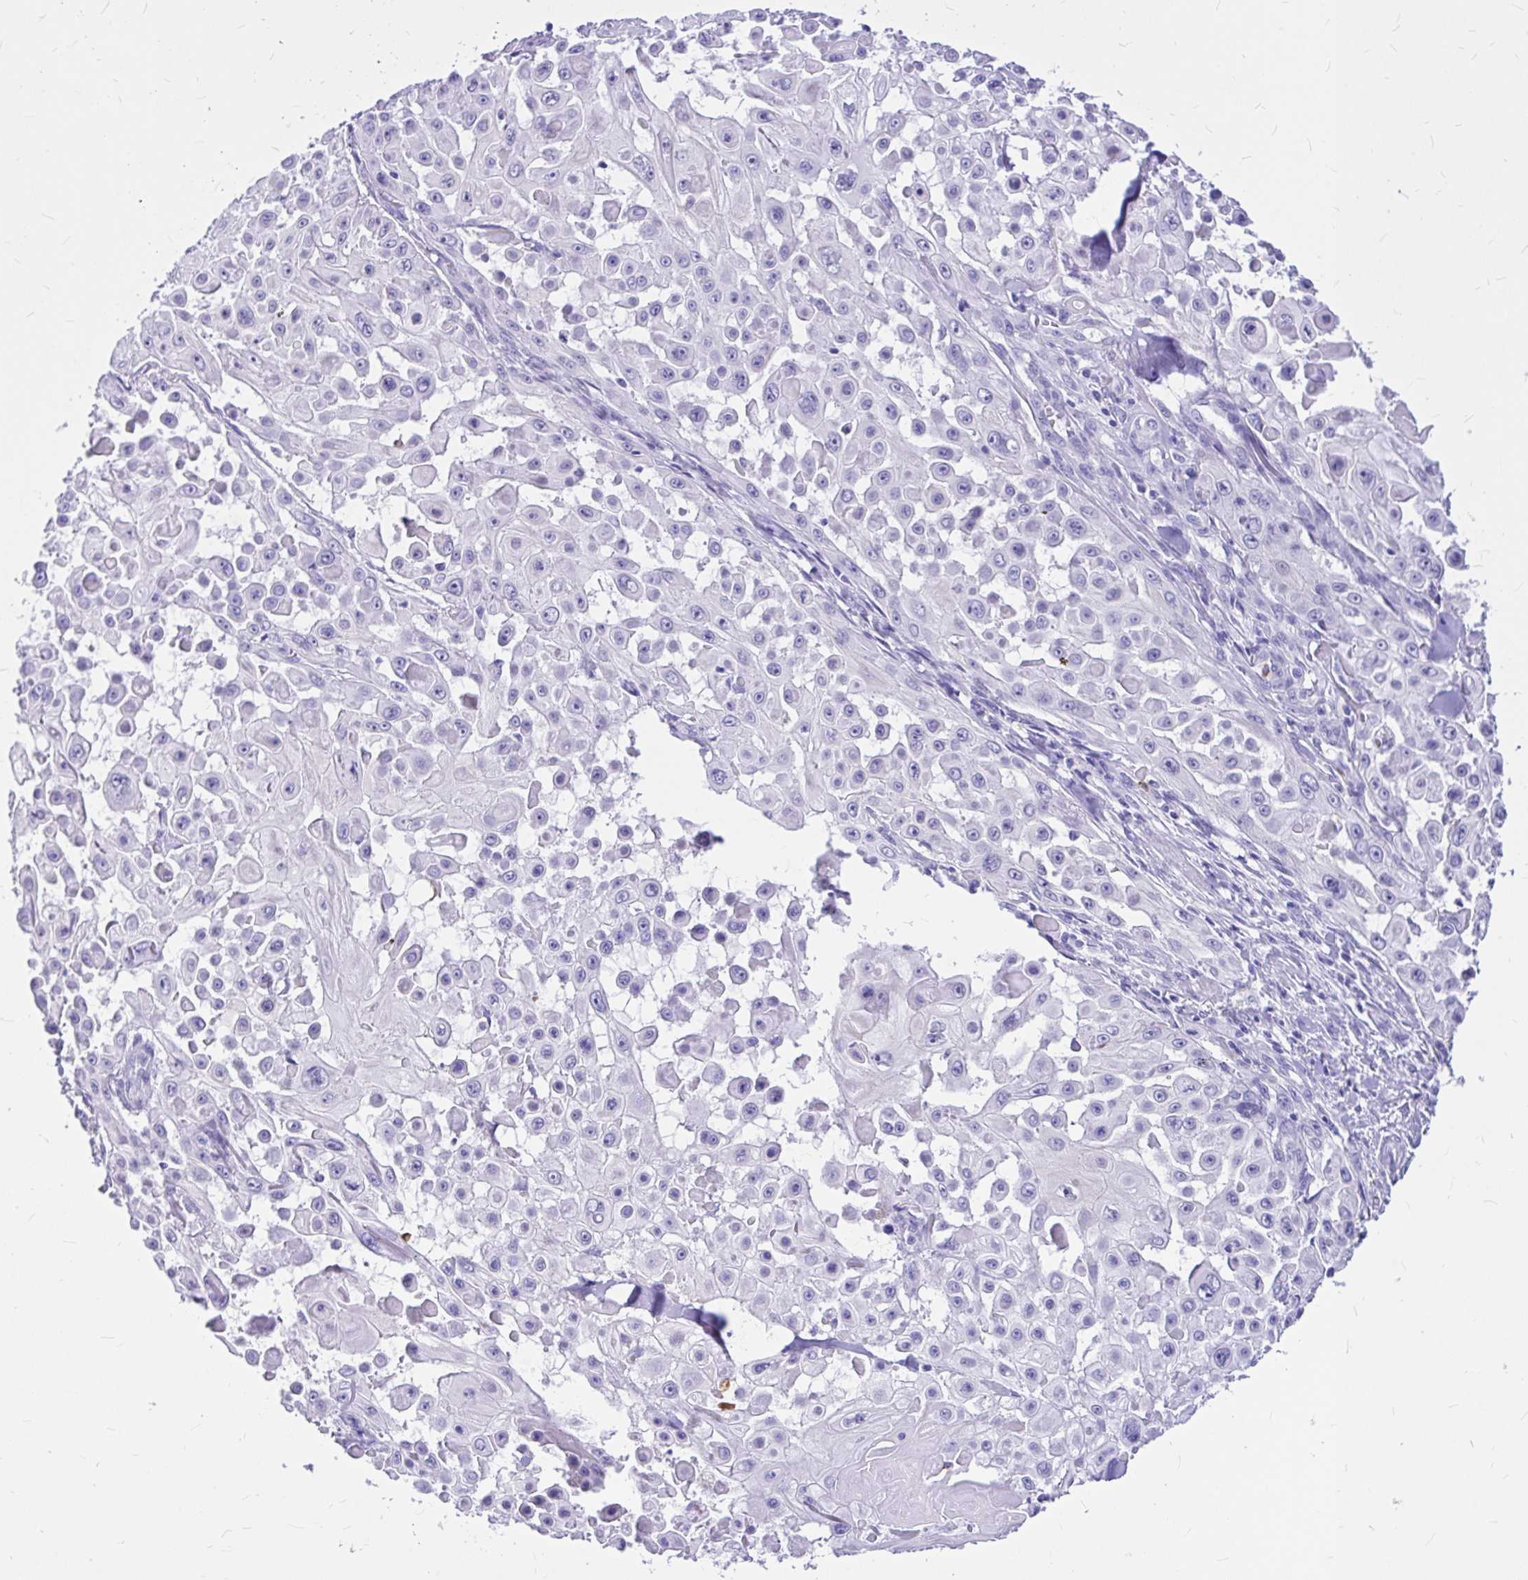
{"staining": {"intensity": "negative", "quantity": "none", "location": "none"}, "tissue": "skin cancer", "cell_type": "Tumor cells", "image_type": "cancer", "snomed": [{"axis": "morphology", "description": "Squamous cell carcinoma, NOS"}, {"axis": "topography", "description": "Skin"}], "caption": "This is a histopathology image of immunohistochemistry staining of squamous cell carcinoma (skin), which shows no expression in tumor cells.", "gene": "CLEC1B", "patient": {"sex": "male", "age": 91}}